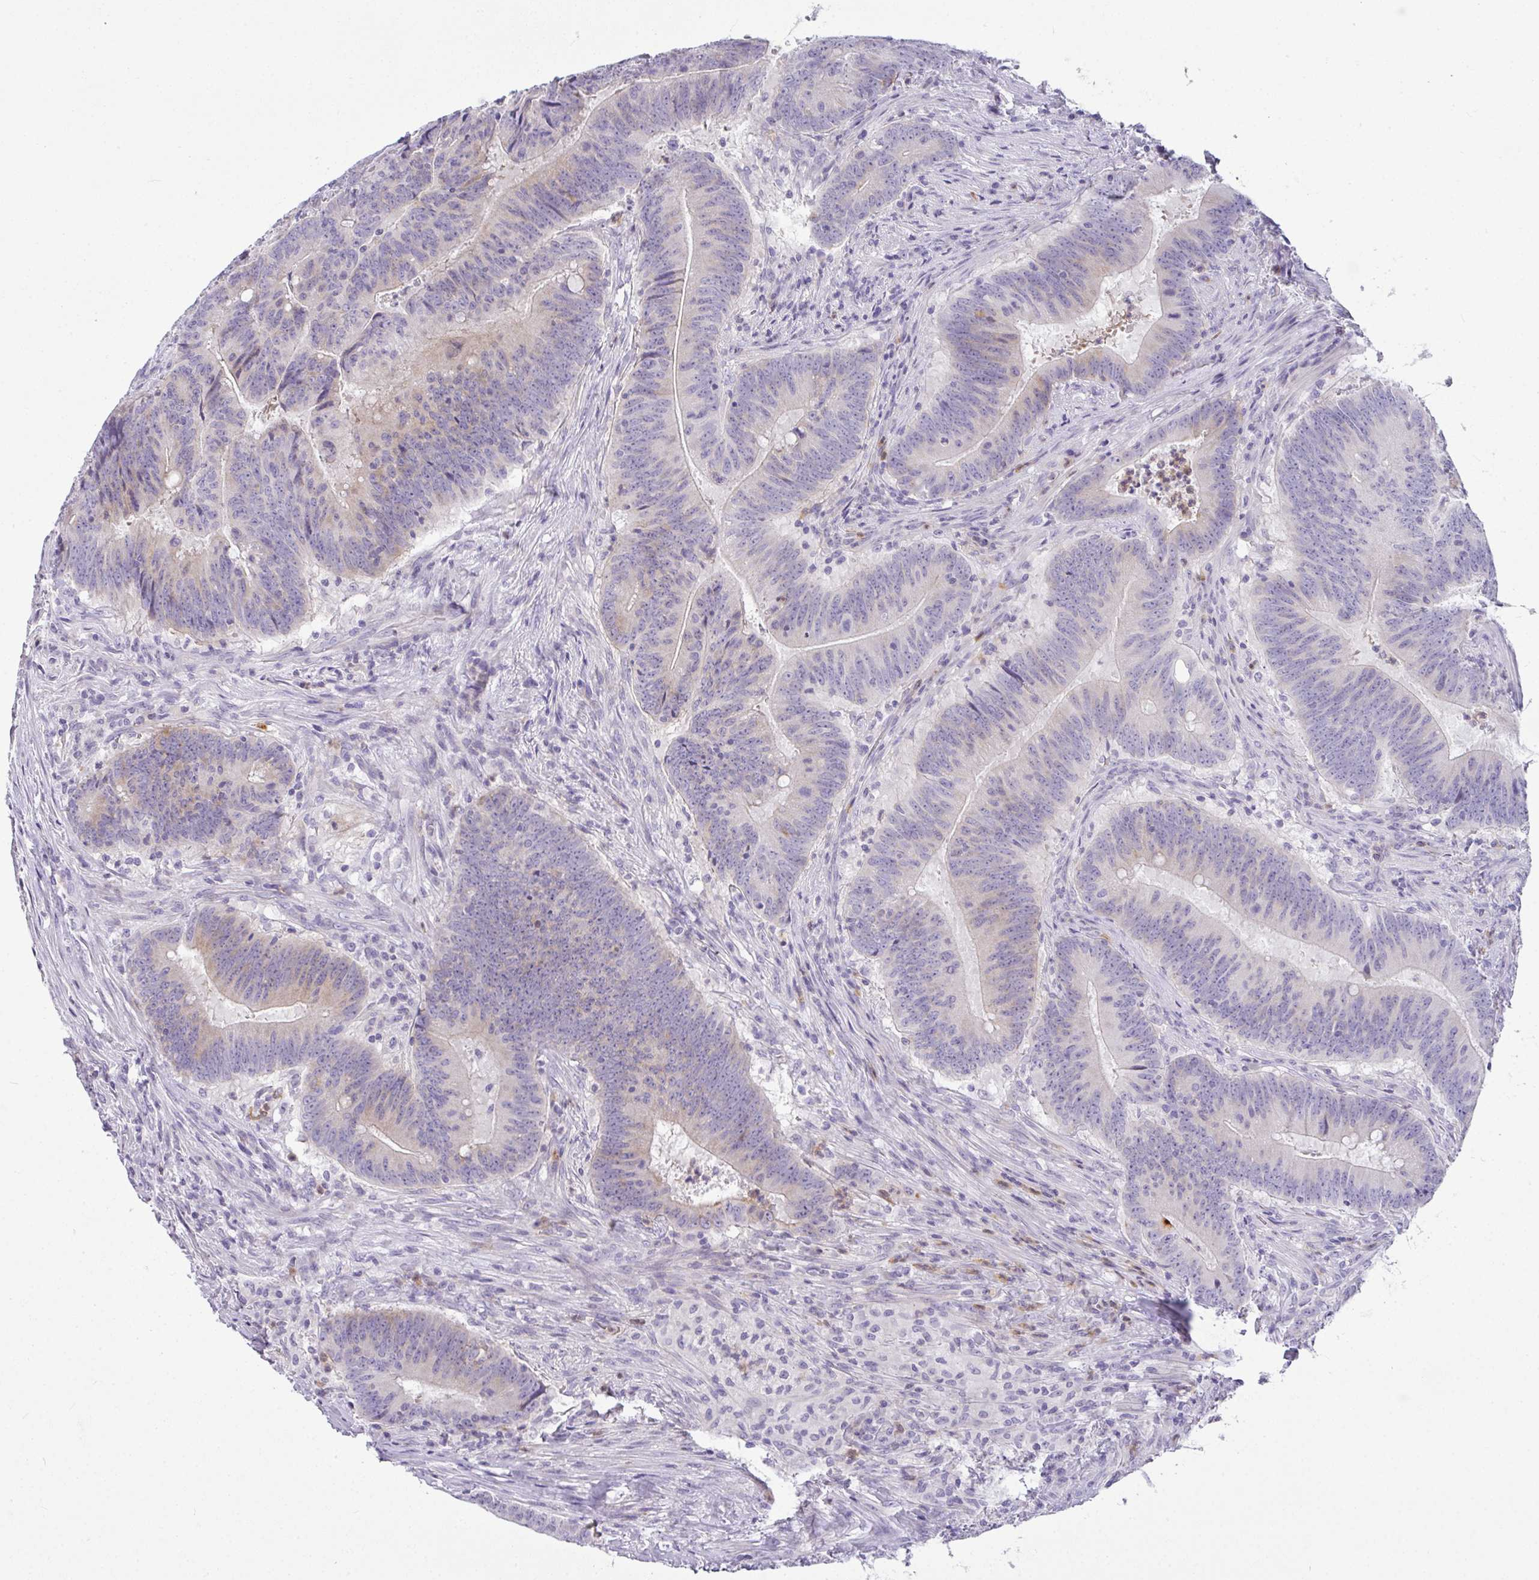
{"staining": {"intensity": "weak", "quantity": "<25%", "location": "cytoplasmic/membranous"}, "tissue": "colorectal cancer", "cell_type": "Tumor cells", "image_type": "cancer", "snomed": [{"axis": "morphology", "description": "Adenocarcinoma, NOS"}, {"axis": "topography", "description": "Colon"}], "caption": "High power microscopy micrograph of an immunohistochemistry image of colorectal cancer, revealing no significant expression in tumor cells.", "gene": "LIPE", "patient": {"sex": "female", "age": 87}}